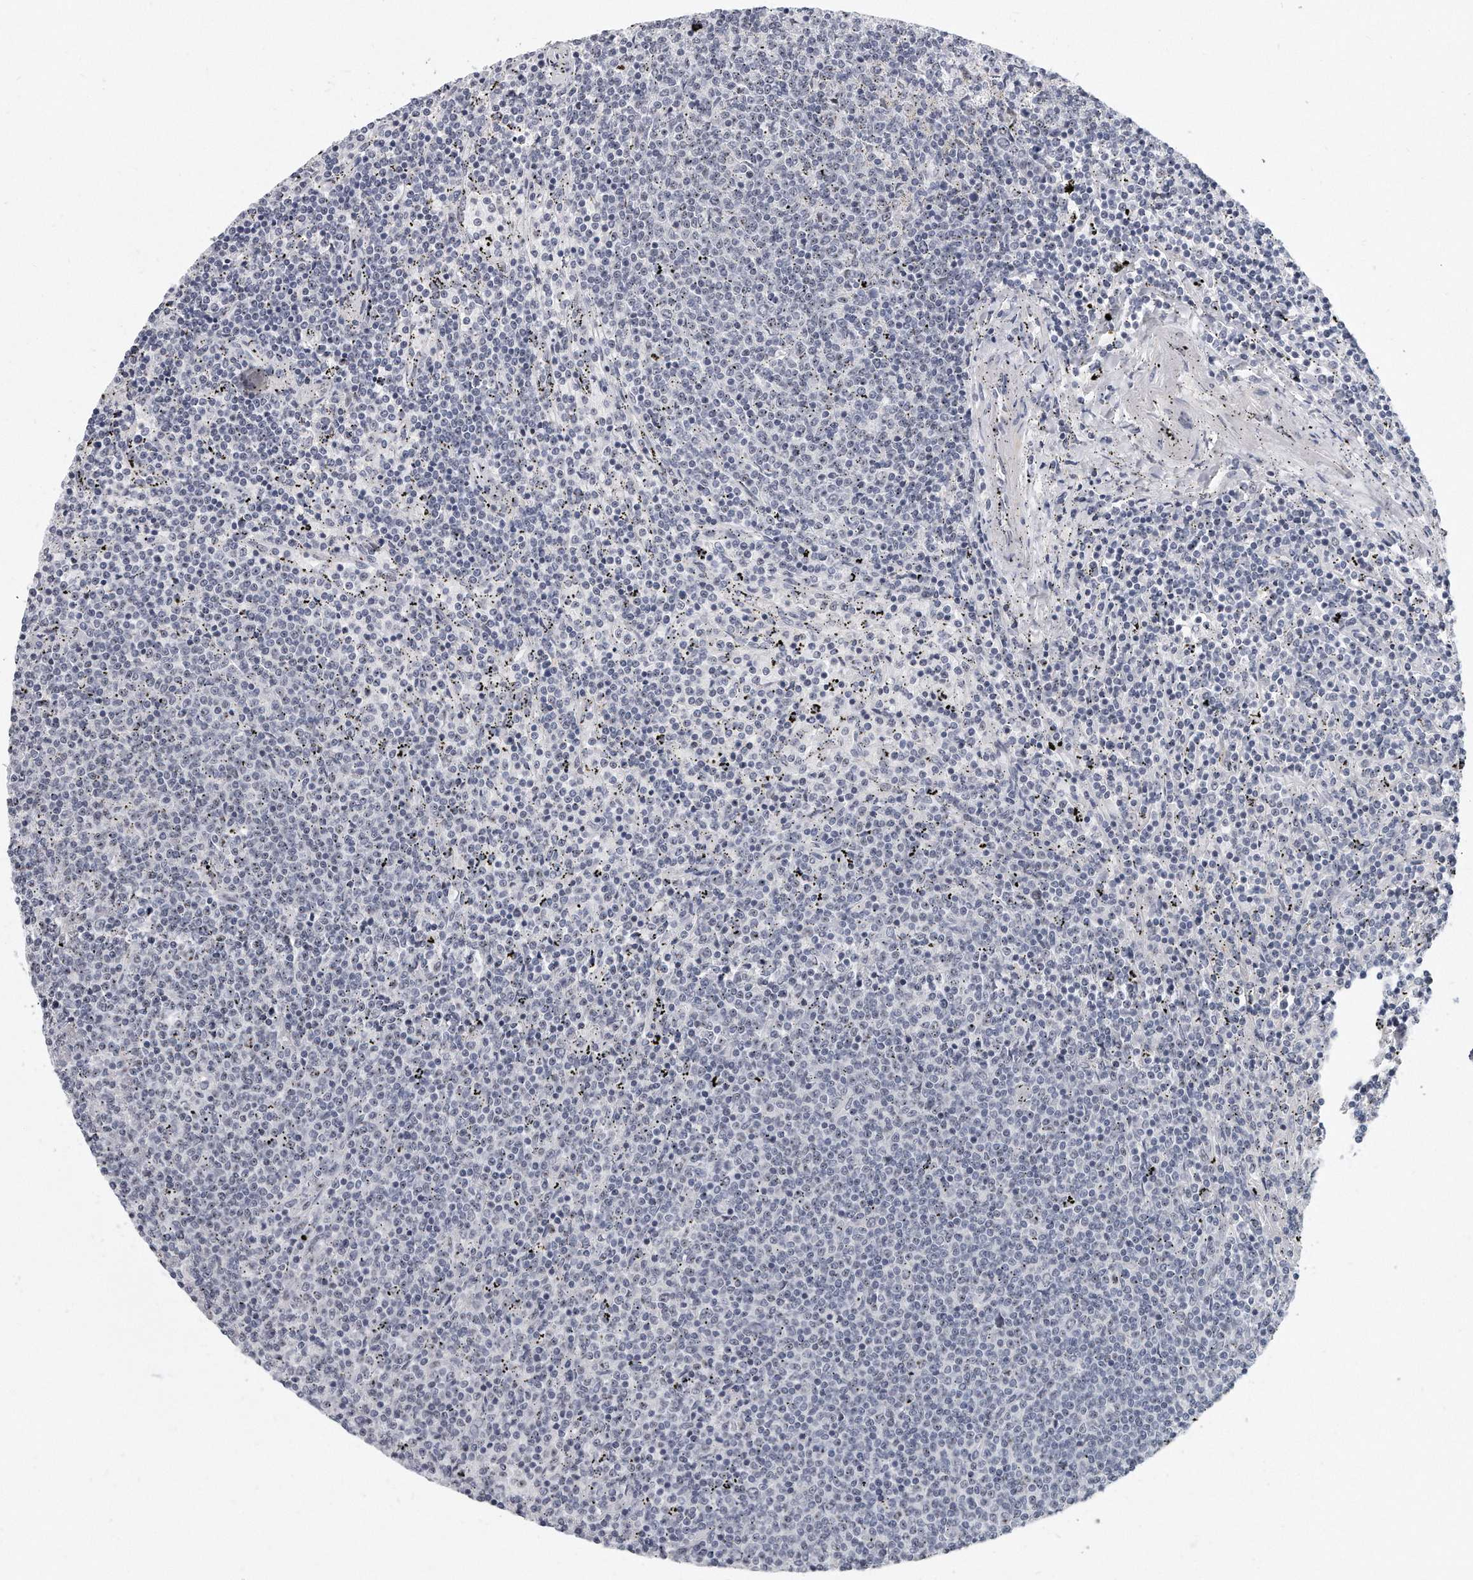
{"staining": {"intensity": "negative", "quantity": "none", "location": "none"}, "tissue": "lymphoma", "cell_type": "Tumor cells", "image_type": "cancer", "snomed": [{"axis": "morphology", "description": "Malignant lymphoma, non-Hodgkin's type, Low grade"}, {"axis": "topography", "description": "Spleen"}], "caption": "Immunohistochemistry (IHC) micrograph of neoplastic tissue: malignant lymphoma, non-Hodgkin's type (low-grade) stained with DAB (3,3'-diaminobenzidine) demonstrates no significant protein positivity in tumor cells.", "gene": "TFCP2L1", "patient": {"sex": "female", "age": 50}}